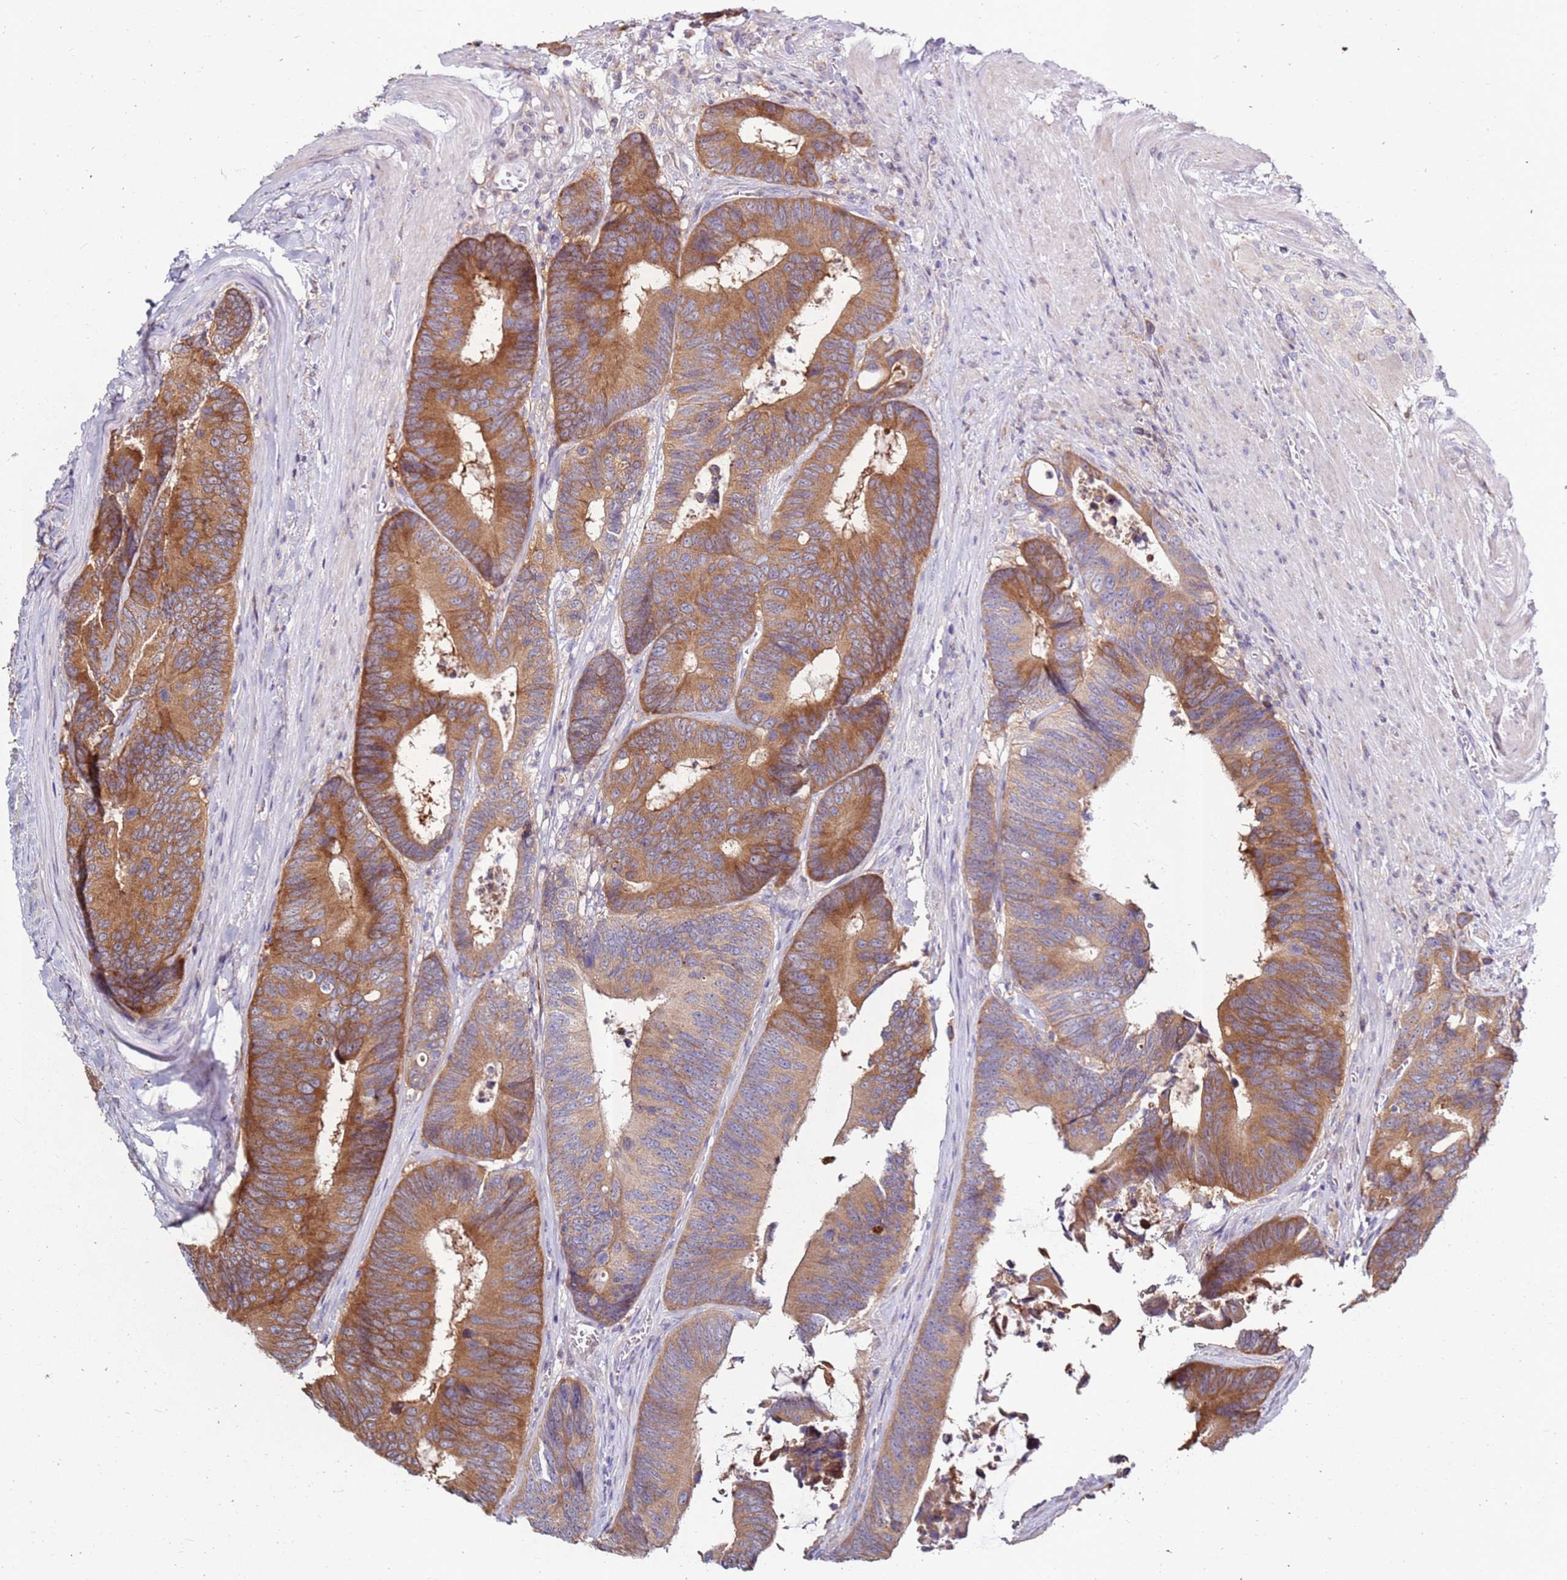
{"staining": {"intensity": "moderate", "quantity": ">75%", "location": "cytoplasmic/membranous"}, "tissue": "colorectal cancer", "cell_type": "Tumor cells", "image_type": "cancer", "snomed": [{"axis": "morphology", "description": "Adenocarcinoma, NOS"}, {"axis": "topography", "description": "Colon"}], "caption": "Adenocarcinoma (colorectal) tissue demonstrates moderate cytoplasmic/membranous expression in about >75% of tumor cells (IHC, brightfield microscopy, high magnification).", "gene": "CNOT9", "patient": {"sex": "male", "age": 87}}